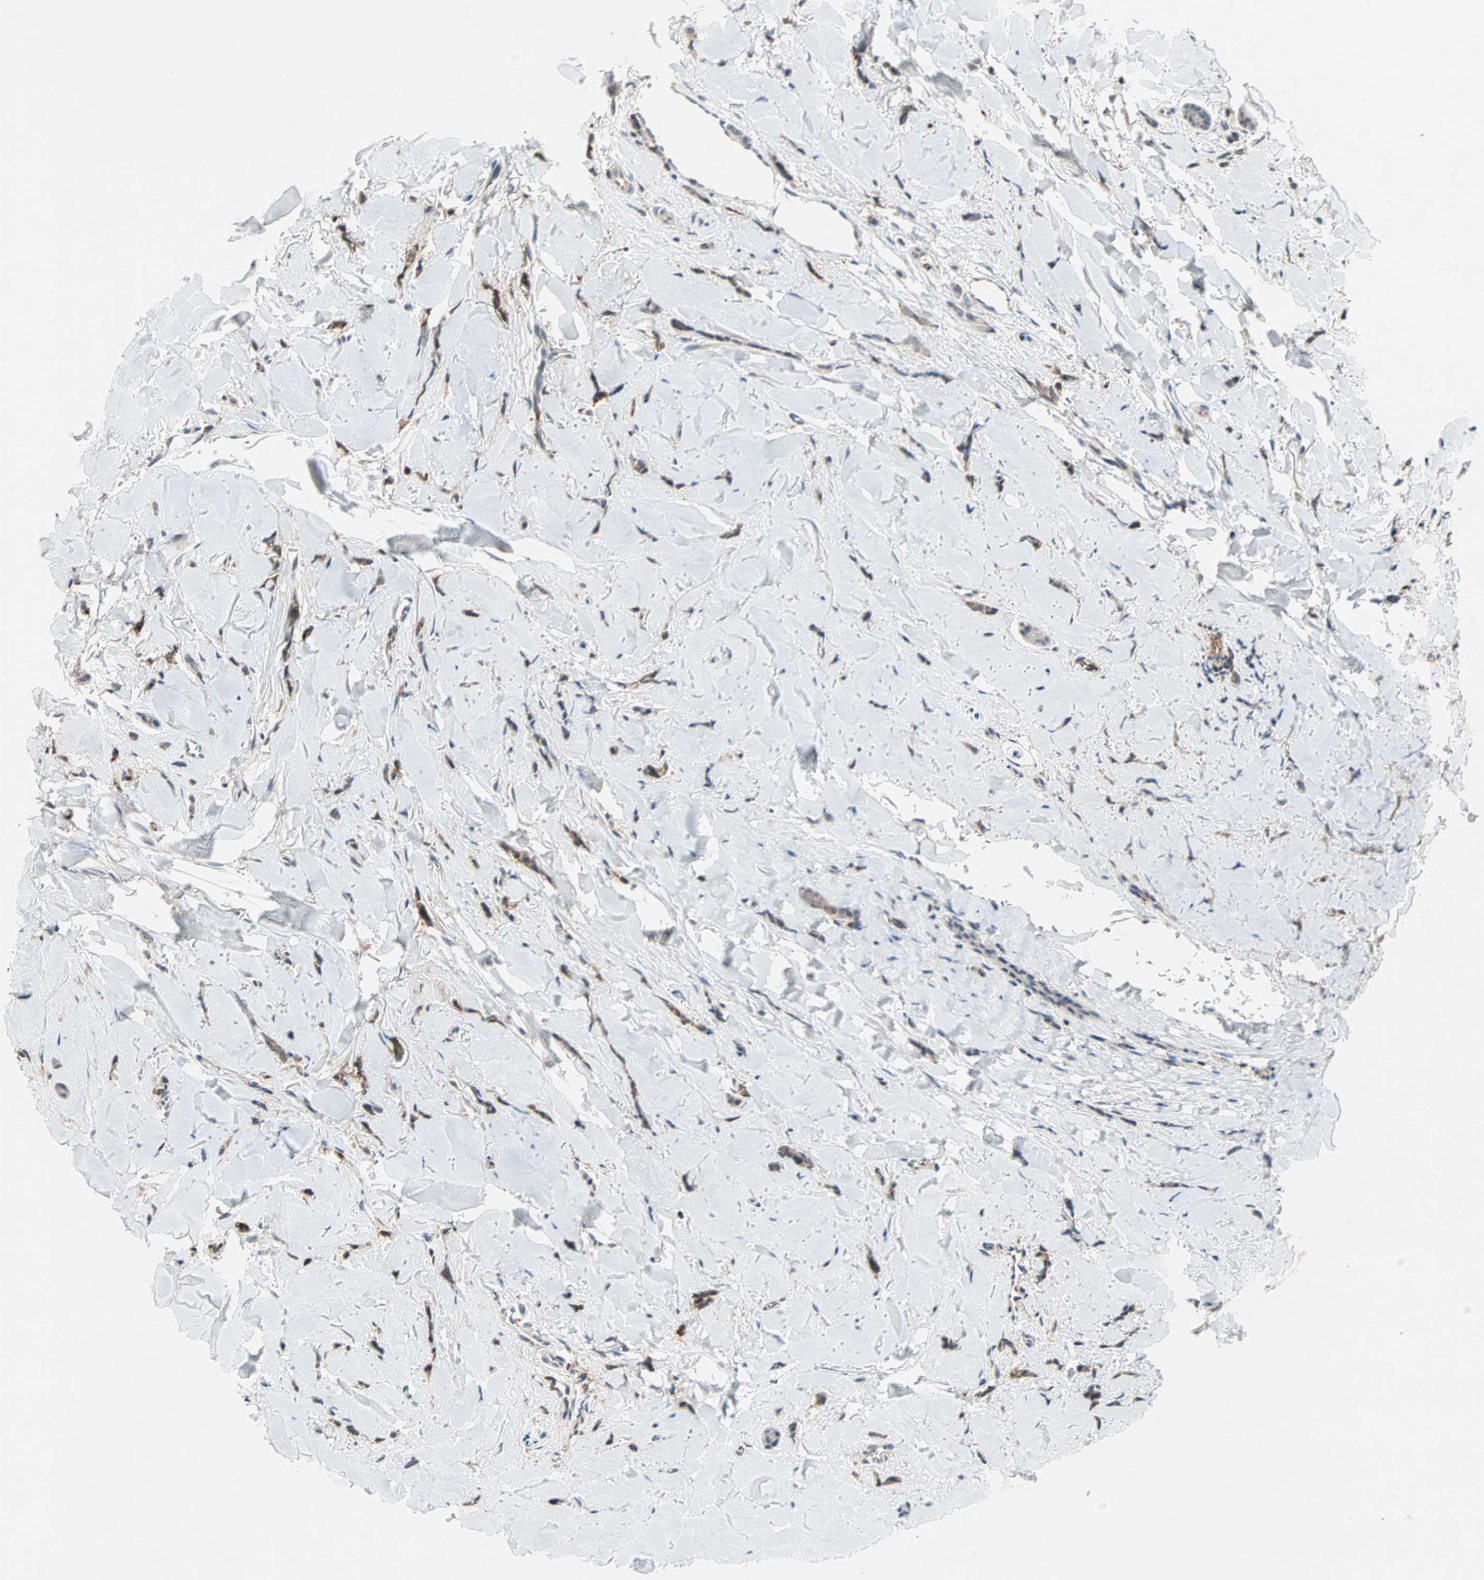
{"staining": {"intensity": "weak", "quantity": "25%-75%", "location": "cytoplasmic/membranous"}, "tissue": "breast cancer", "cell_type": "Tumor cells", "image_type": "cancer", "snomed": [{"axis": "morphology", "description": "Lobular carcinoma"}, {"axis": "topography", "description": "Skin"}, {"axis": "topography", "description": "Breast"}], "caption": "Protein expression analysis of lobular carcinoma (breast) displays weak cytoplasmic/membranous positivity in approximately 25%-75% of tumor cells.", "gene": "PROS1", "patient": {"sex": "female", "age": 46}}